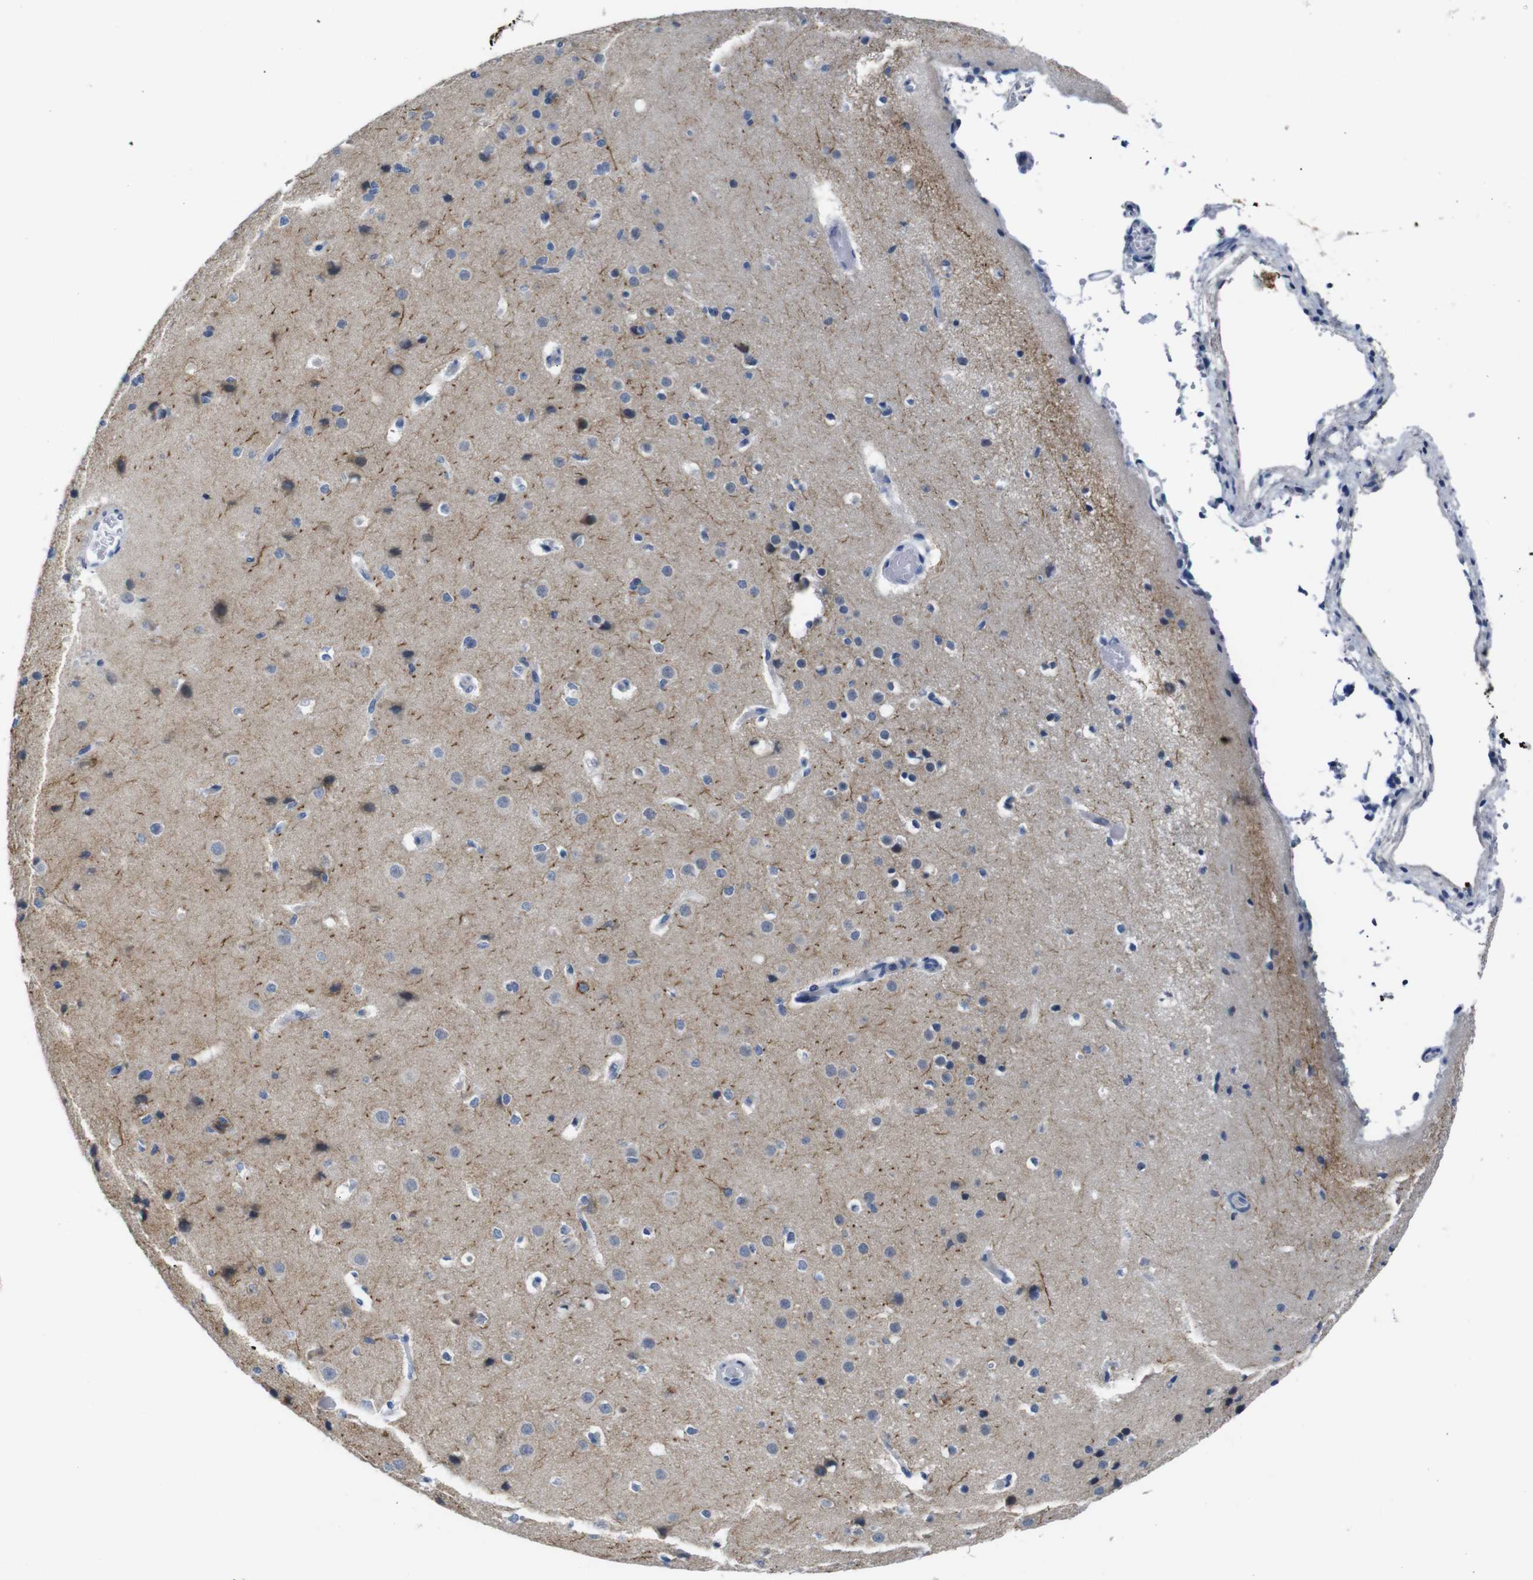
{"staining": {"intensity": "negative", "quantity": "none", "location": "none"}, "tissue": "cerebral cortex", "cell_type": "Endothelial cells", "image_type": "normal", "snomed": [{"axis": "morphology", "description": "Normal tissue, NOS"}, {"axis": "morphology", "description": "Developmental malformation"}, {"axis": "topography", "description": "Cerebral cortex"}], "caption": "High power microscopy micrograph of an immunohistochemistry (IHC) photomicrograph of normal cerebral cortex, revealing no significant staining in endothelial cells.", "gene": "ANK3", "patient": {"sex": "female", "age": 30}}